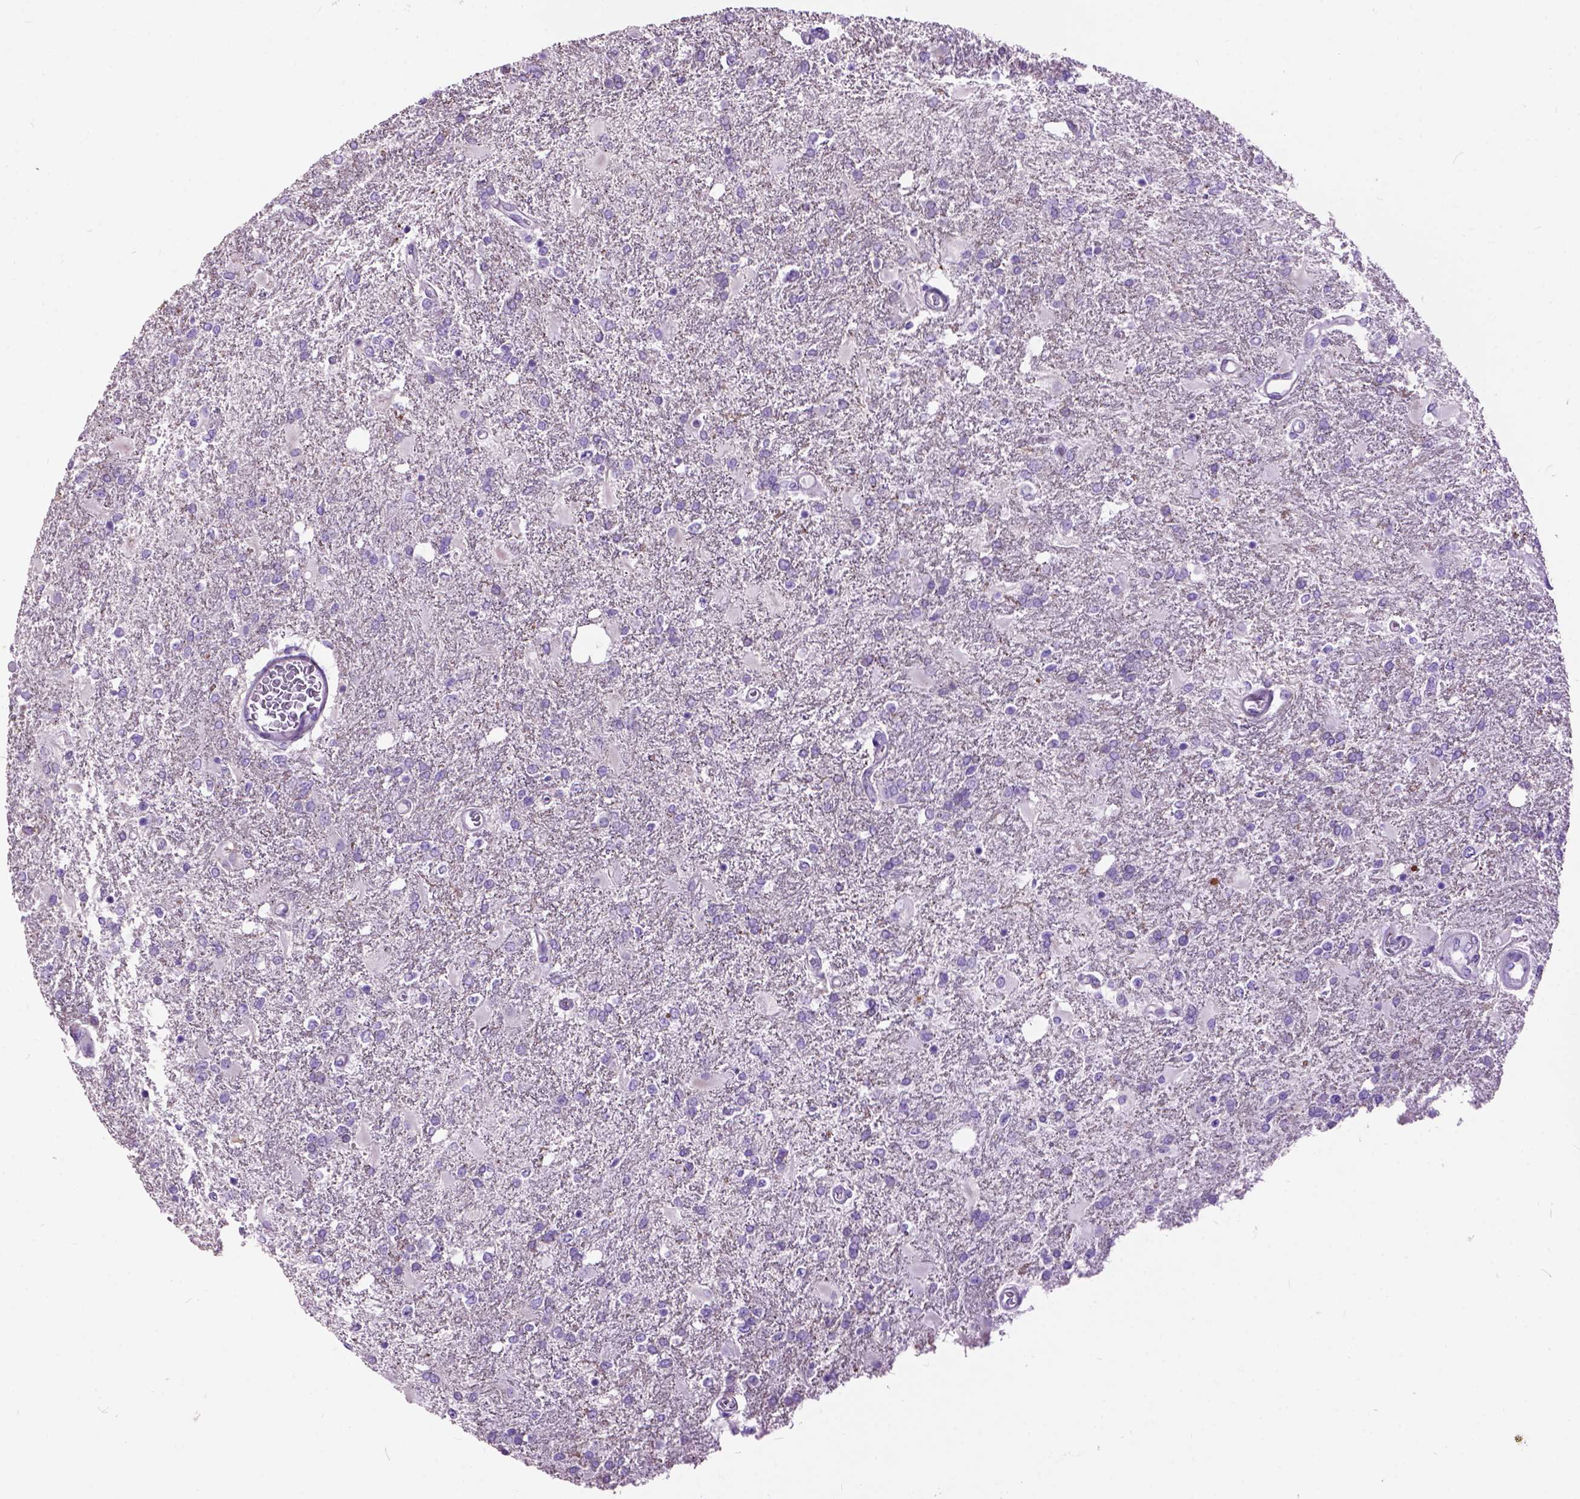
{"staining": {"intensity": "negative", "quantity": "none", "location": "none"}, "tissue": "glioma", "cell_type": "Tumor cells", "image_type": "cancer", "snomed": [{"axis": "morphology", "description": "Glioma, malignant, High grade"}, {"axis": "topography", "description": "Cerebral cortex"}], "caption": "Protein analysis of malignant glioma (high-grade) exhibits no significant positivity in tumor cells.", "gene": "MAPT", "patient": {"sex": "male", "age": 79}}